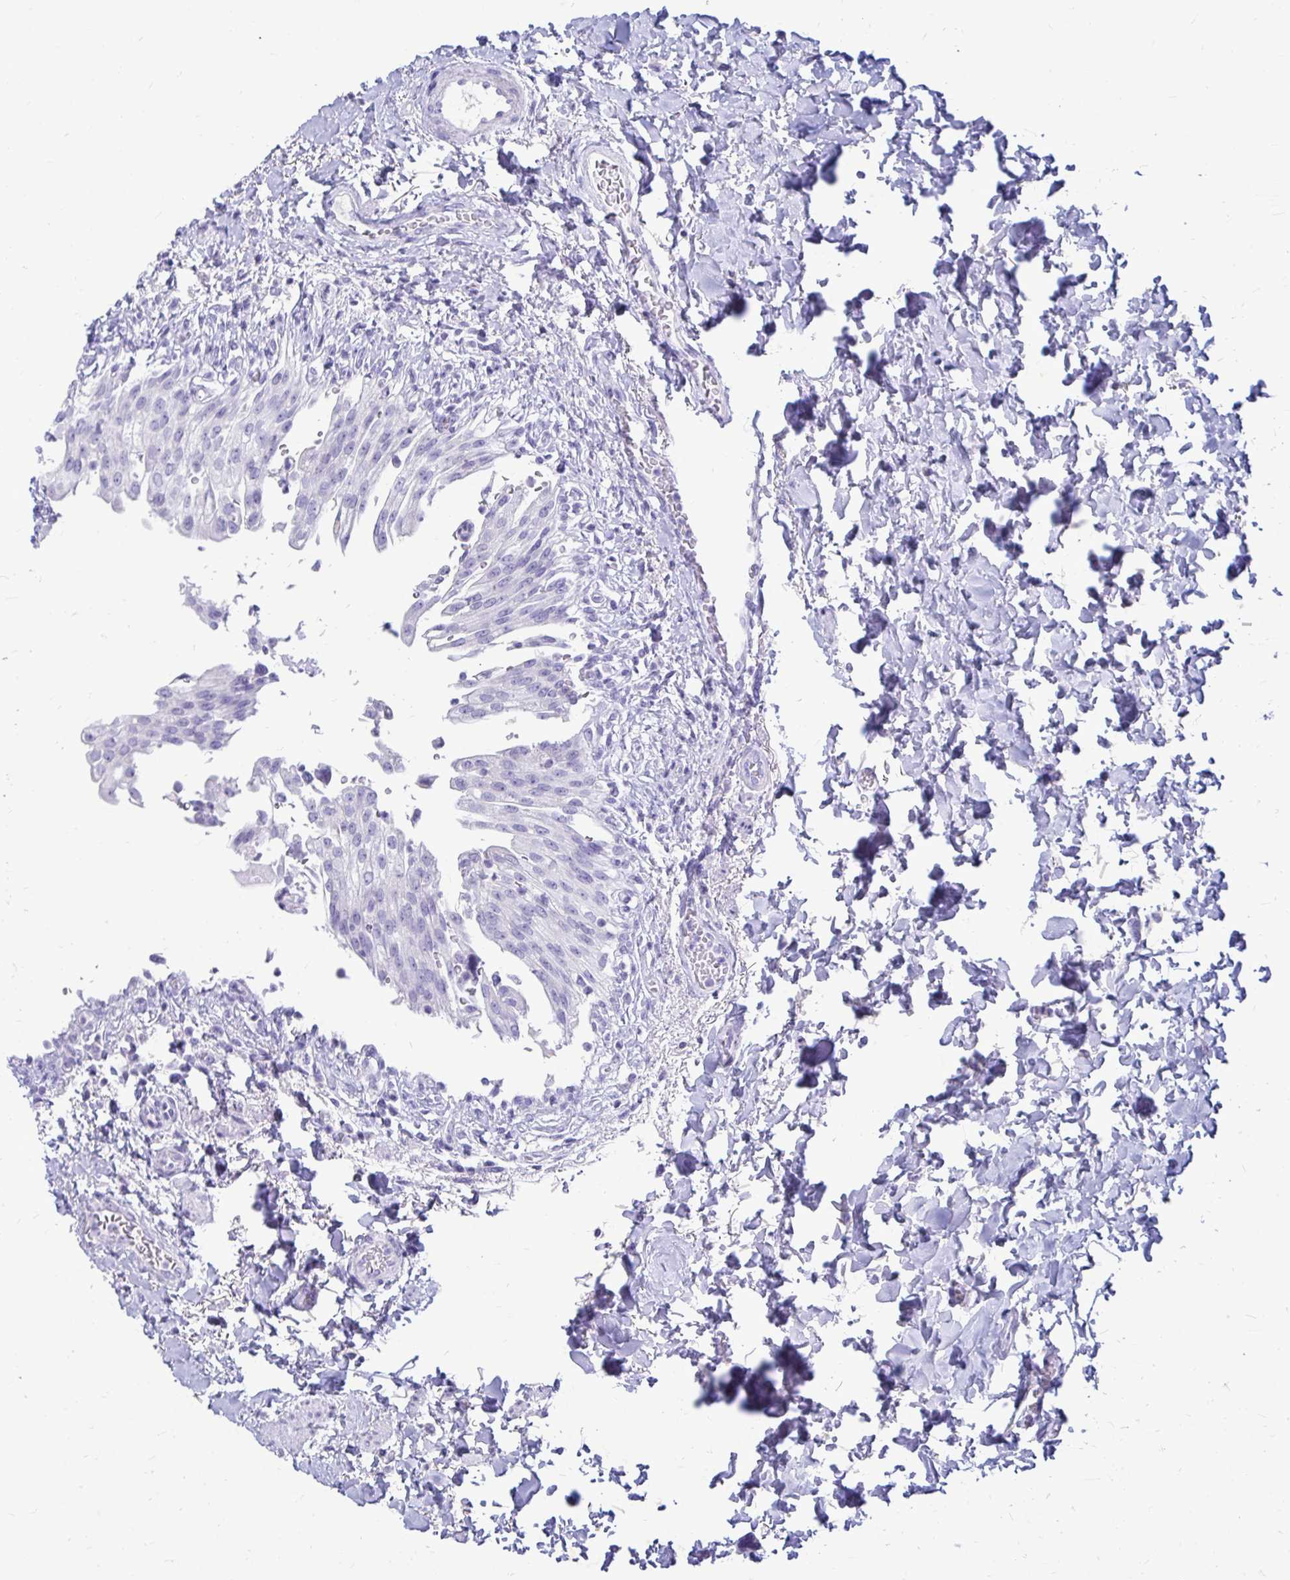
{"staining": {"intensity": "negative", "quantity": "none", "location": "none"}, "tissue": "urinary bladder", "cell_type": "Urothelial cells", "image_type": "normal", "snomed": [{"axis": "morphology", "description": "Normal tissue, NOS"}, {"axis": "topography", "description": "Urinary bladder"}, {"axis": "topography", "description": "Peripheral nerve tissue"}], "caption": "The histopathology image displays no staining of urothelial cells in normal urinary bladder.", "gene": "NANOGNB", "patient": {"sex": "female", "age": 60}}